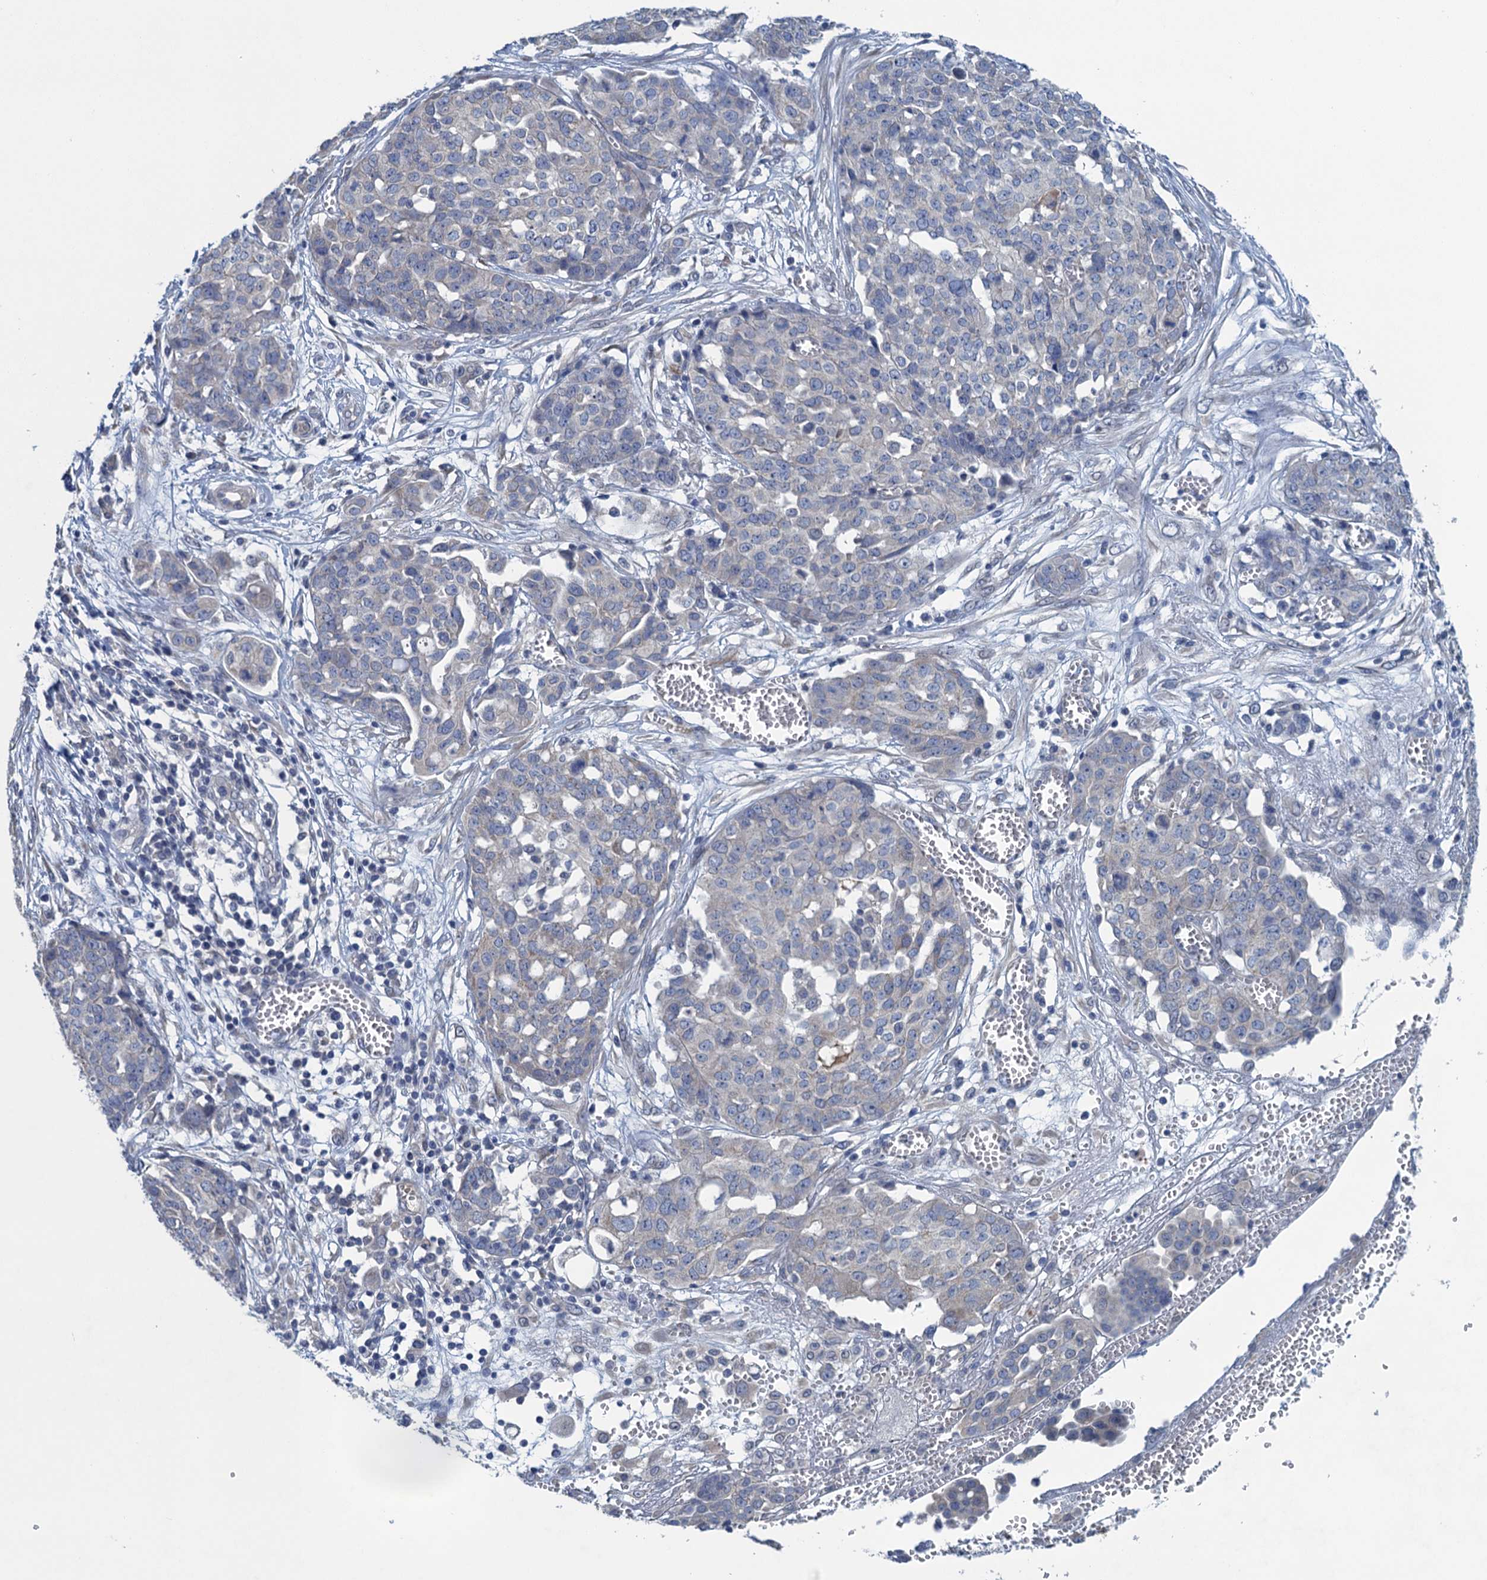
{"staining": {"intensity": "negative", "quantity": "none", "location": "none"}, "tissue": "ovarian cancer", "cell_type": "Tumor cells", "image_type": "cancer", "snomed": [{"axis": "morphology", "description": "Cystadenocarcinoma, serous, NOS"}, {"axis": "topography", "description": "Soft tissue"}, {"axis": "topography", "description": "Ovary"}], "caption": "This is an immunohistochemistry micrograph of human serous cystadenocarcinoma (ovarian). There is no positivity in tumor cells.", "gene": "CTU2", "patient": {"sex": "female", "age": 57}}